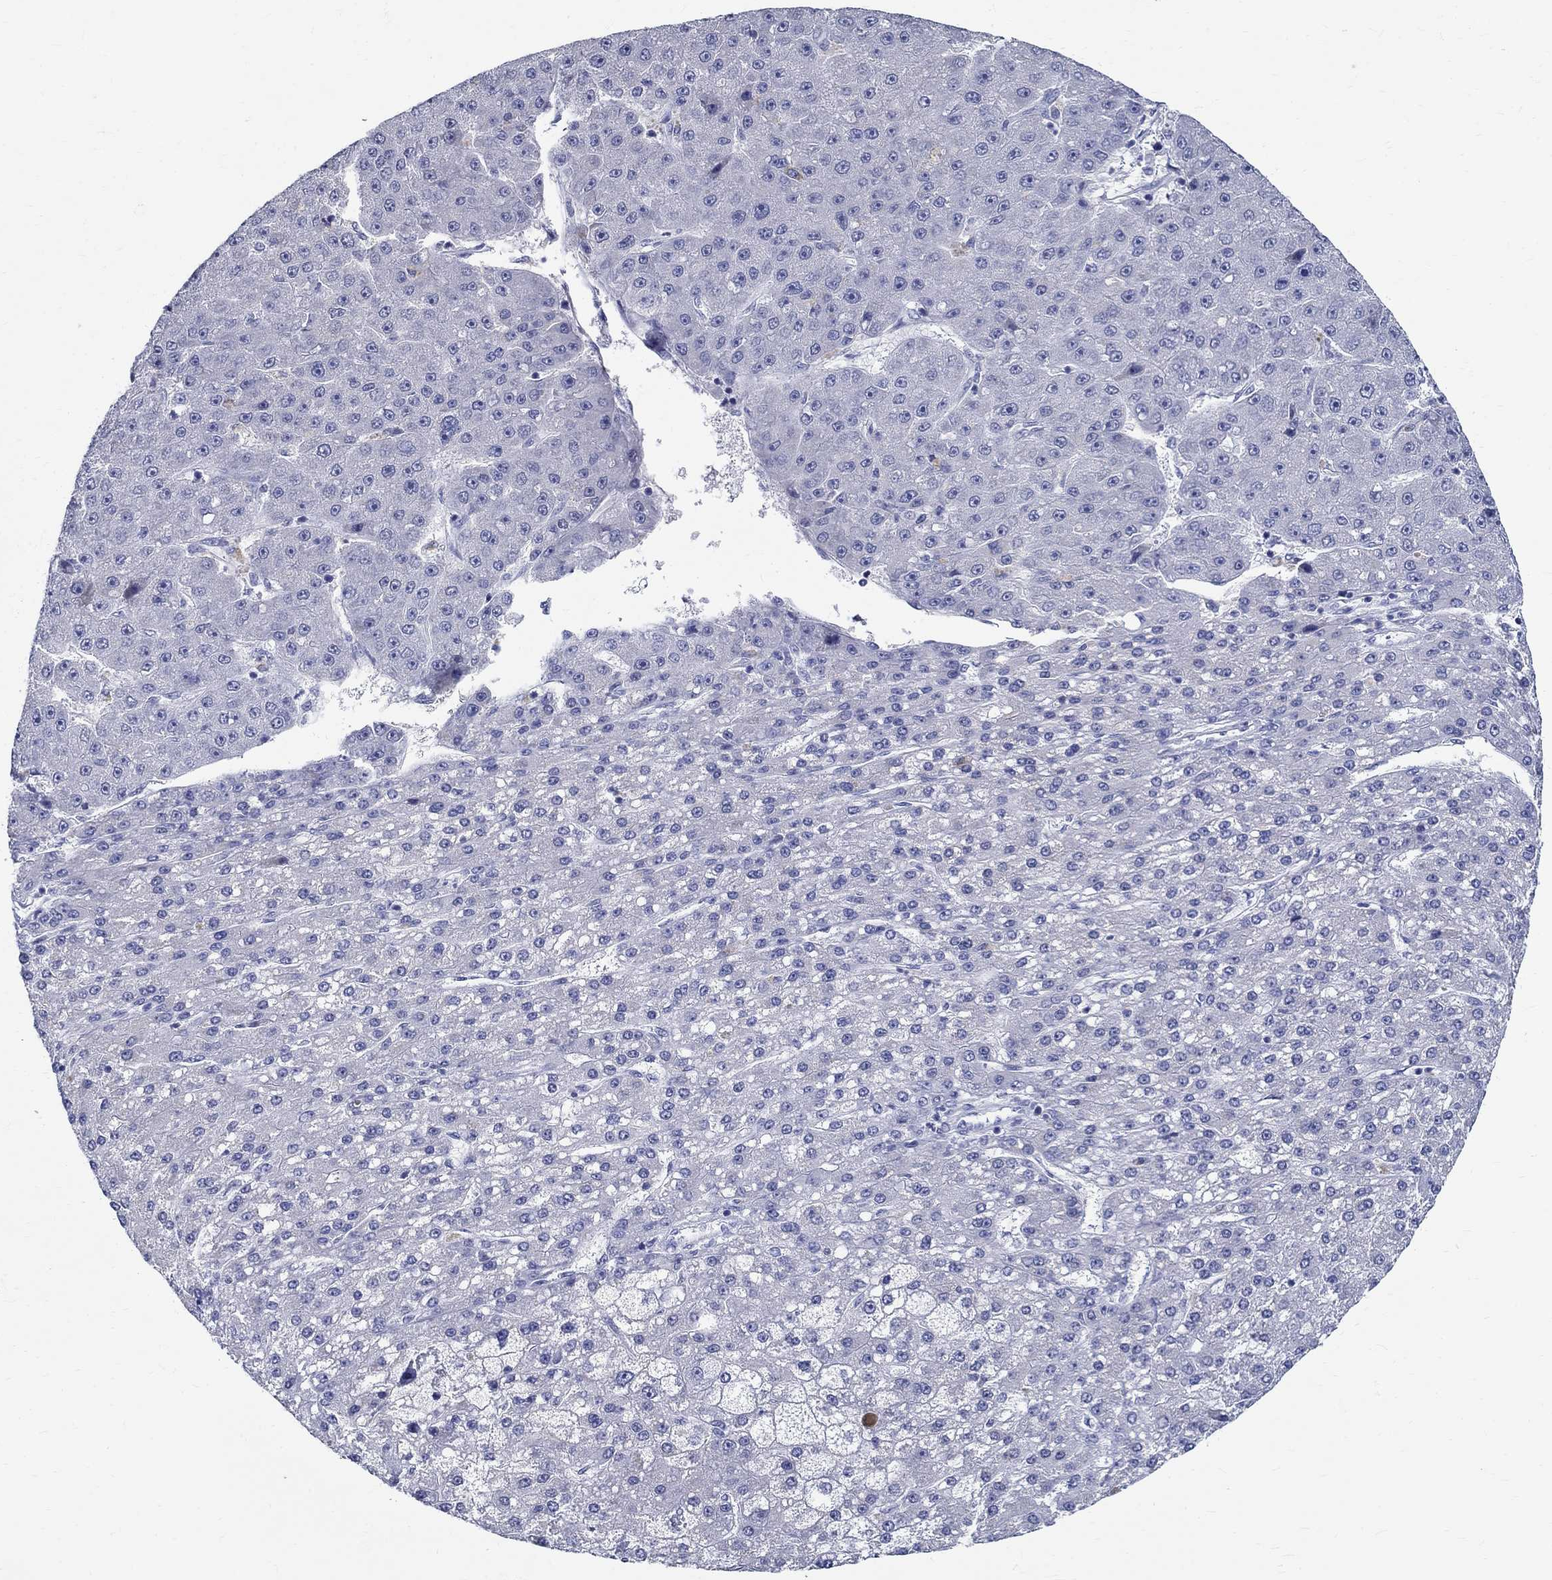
{"staining": {"intensity": "negative", "quantity": "none", "location": "none"}, "tissue": "liver cancer", "cell_type": "Tumor cells", "image_type": "cancer", "snomed": [{"axis": "morphology", "description": "Carcinoma, Hepatocellular, NOS"}, {"axis": "topography", "description": "Liver"}], "caption": "High magnification brightfield microscopy of hepatocellular carcinoma (liver) stained with DAB (3,3'-diaminobenzidine) (brown) and counterstained with hematoxylin (blue): tumor cells show no significant expression.", "gene": "CETN1", "patient": {"sex": "male", "age": 67}}